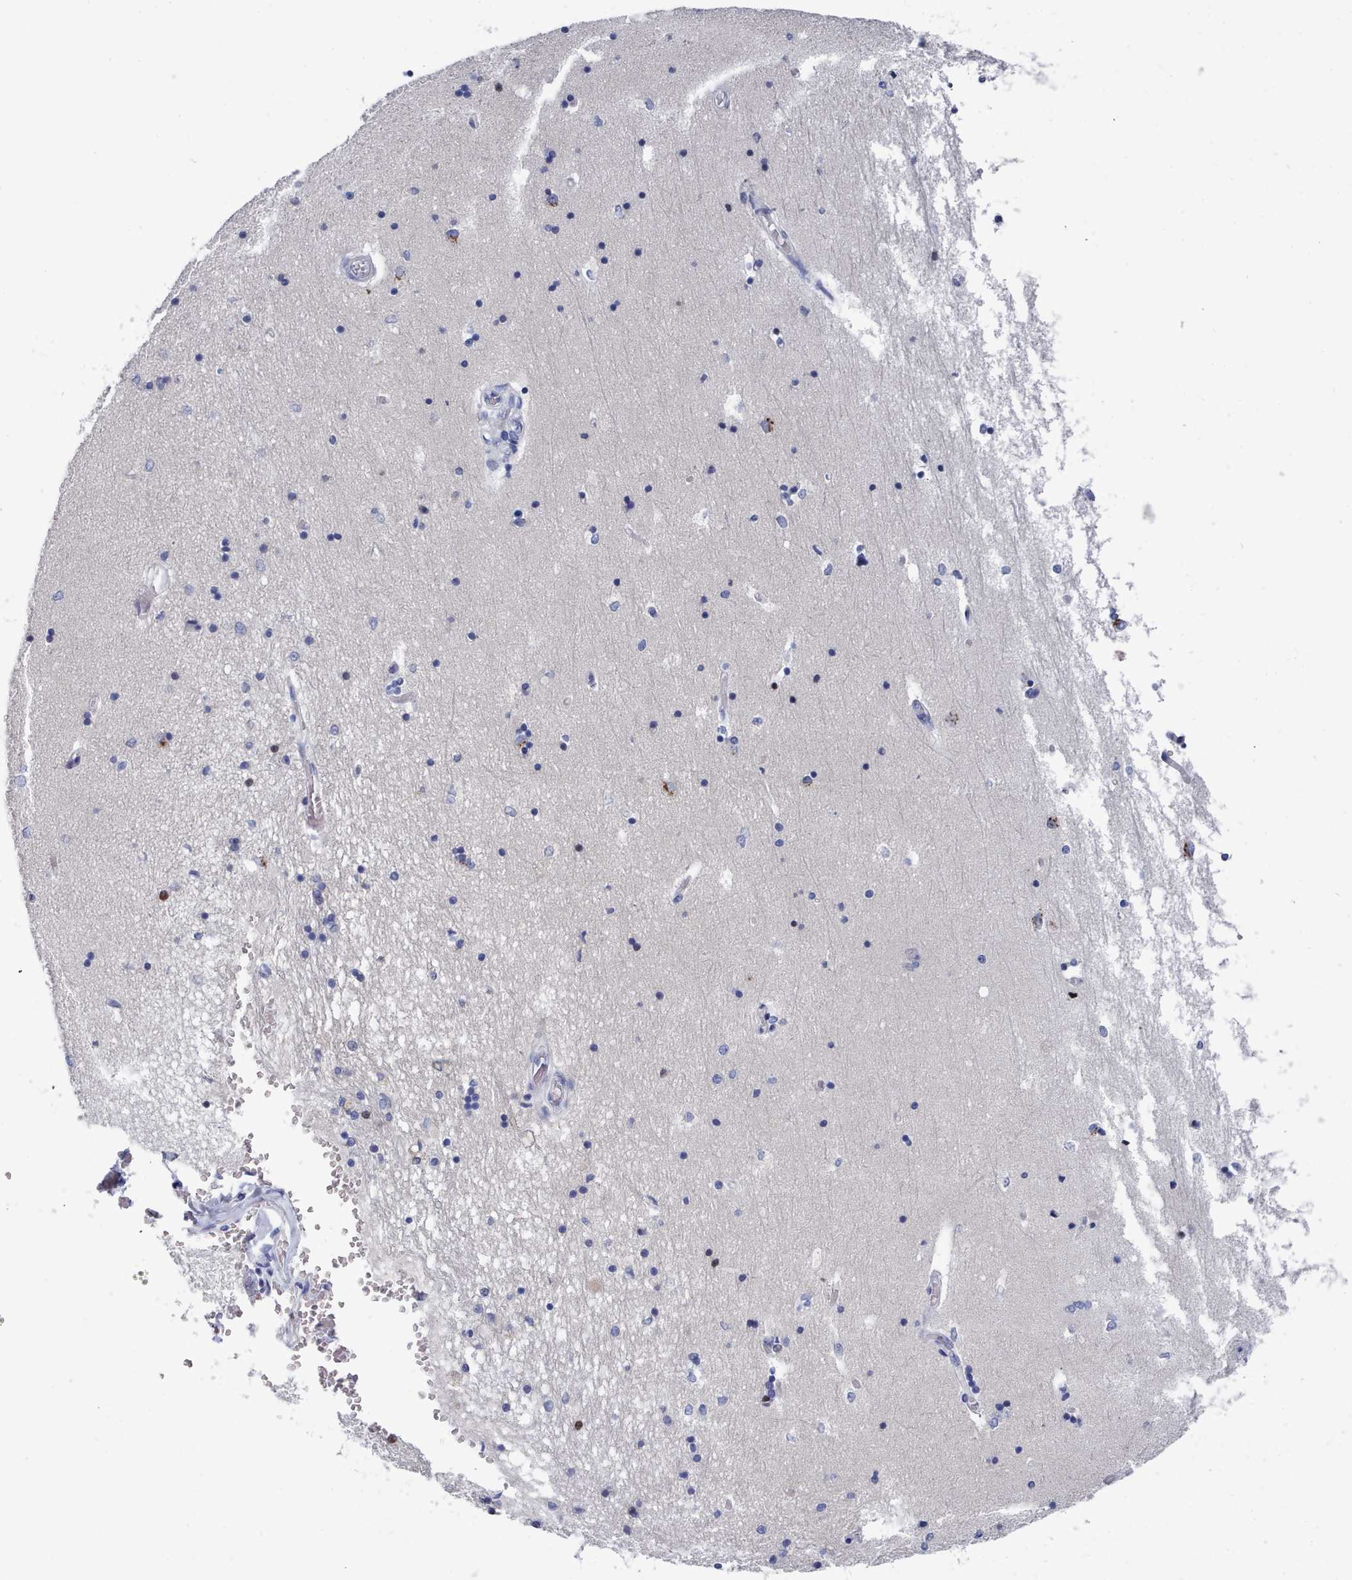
{"staining": {"intensity": "negative", "quantity": "none", "location": "none"}, "tissue": "hippocampus", "cell_type": "Glial cells", "image_type": "normal", "snomed": [{"axis": "morphology", "description": "Normal tissue, NOS"}, {"axis": "topography", "description": "Hippocampus"}], "caption": "DAB (3,3'-diaminobenzidine) immunohistochemical staining of unremarkable hippocampus demonstrates no significant expression in glial cells.", "gene": "ENSG00000285188", "patient": {"sex": "male", "age": 45}}